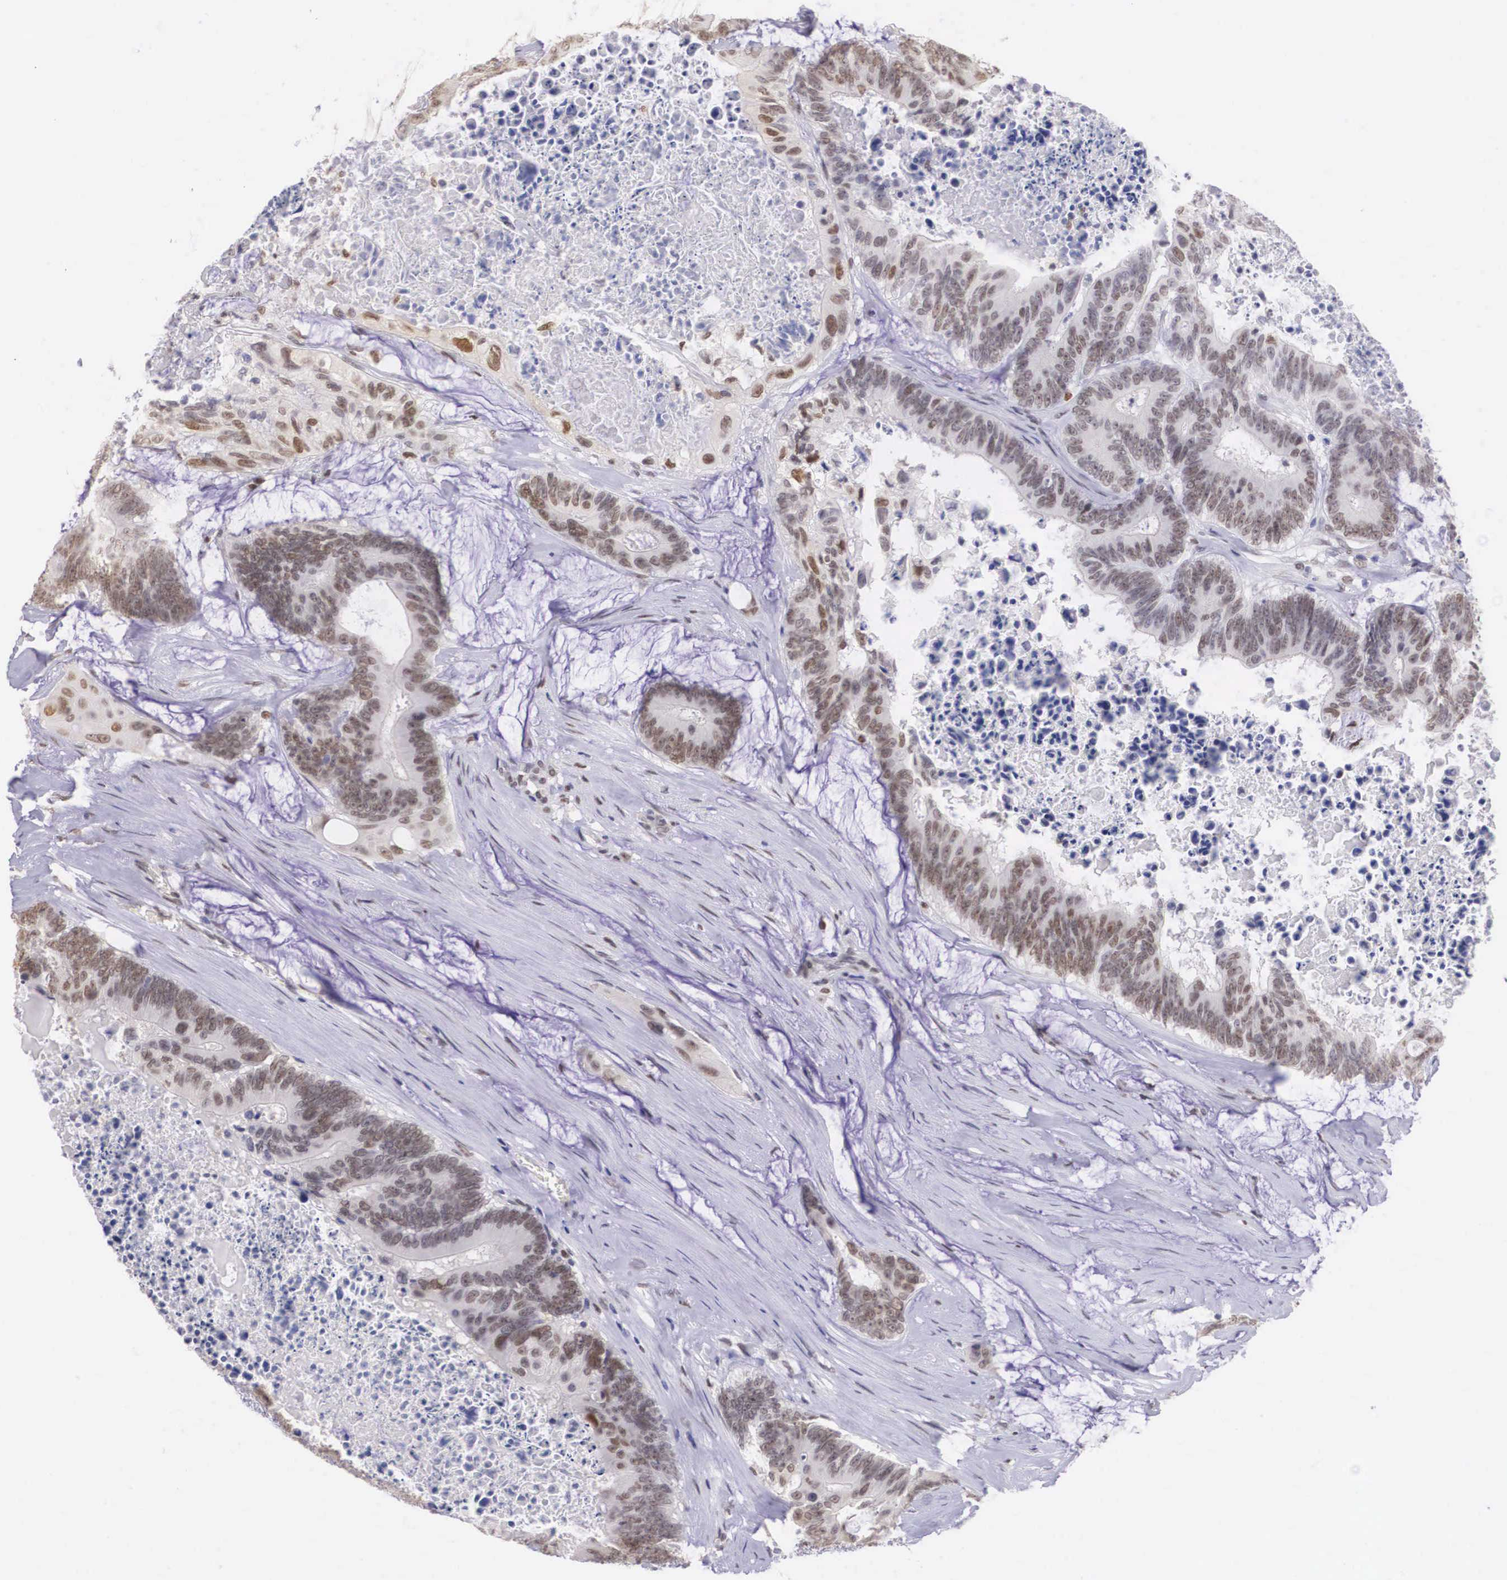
{"staining": {"intensity": "moderate", "quantity": "25%-75%", "location": "cytoplasmic/membranous"}, "tissue": "colorectal cancer", "cell_type": "Tumor cells", "image_type": "cancer", "snomed": [{"axis": "morphology", "description": "Adenocarcinoma, NOS"}, {"axis": "topography", "description": "Colon"}], "caption": "Colorectal adenocarcinoma stained with DAB (3,3'-diaminobenzidine) immunohistochemistry shows medium levels of moderate cytoplasmic/membranous staining in approximately 25%-75% of tumor cells.", "gene": "ETV6", "patient": {"sex": "male", "age": 65}}